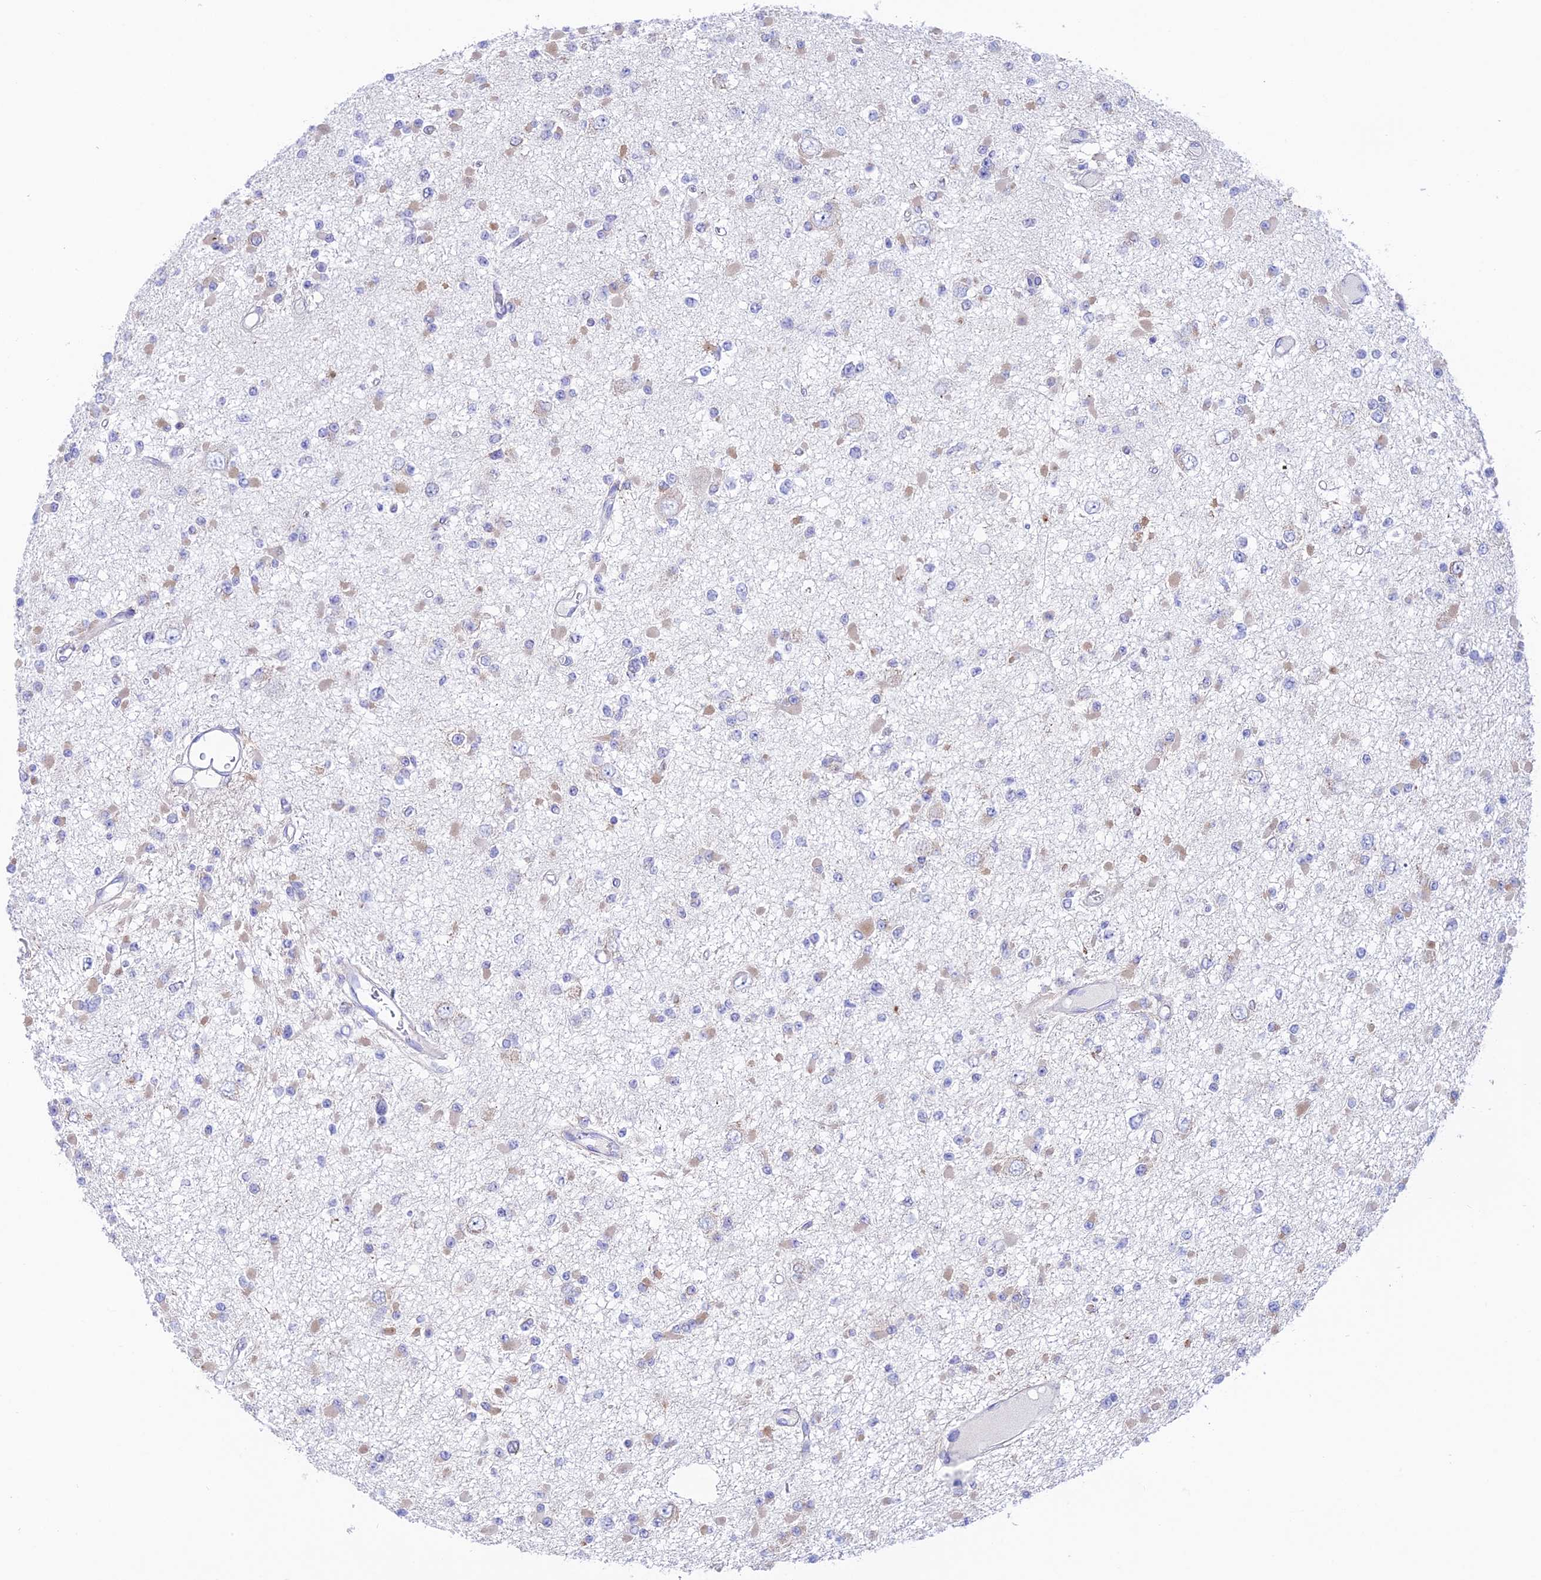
{"staining": {"intensity": "weak", "quantity": "<25%", "location": "cytoplasmic/membranous"}, "tissue": "glioma", "cell_type": "Tumor cells", "image_type": "cancer", "snomed": [{"axis": "morphology", "description": "Glioma, malignant, Low grade"}, {"axis": "topography", "description": "Brain"}], "caption": "Immunohistochemical staining of malignant glioma (low-grade) reveals no significant staining in tumor cells. The staining was performed using DAB (3,3'-diaminobenzidine) to visualize the protein expression in brown, while the nuclei were stained in blue with hematoxylin (Magnification: 20x).", "gene": "TUBGCP6", "patient": {"sex": "female", "age": 22}}